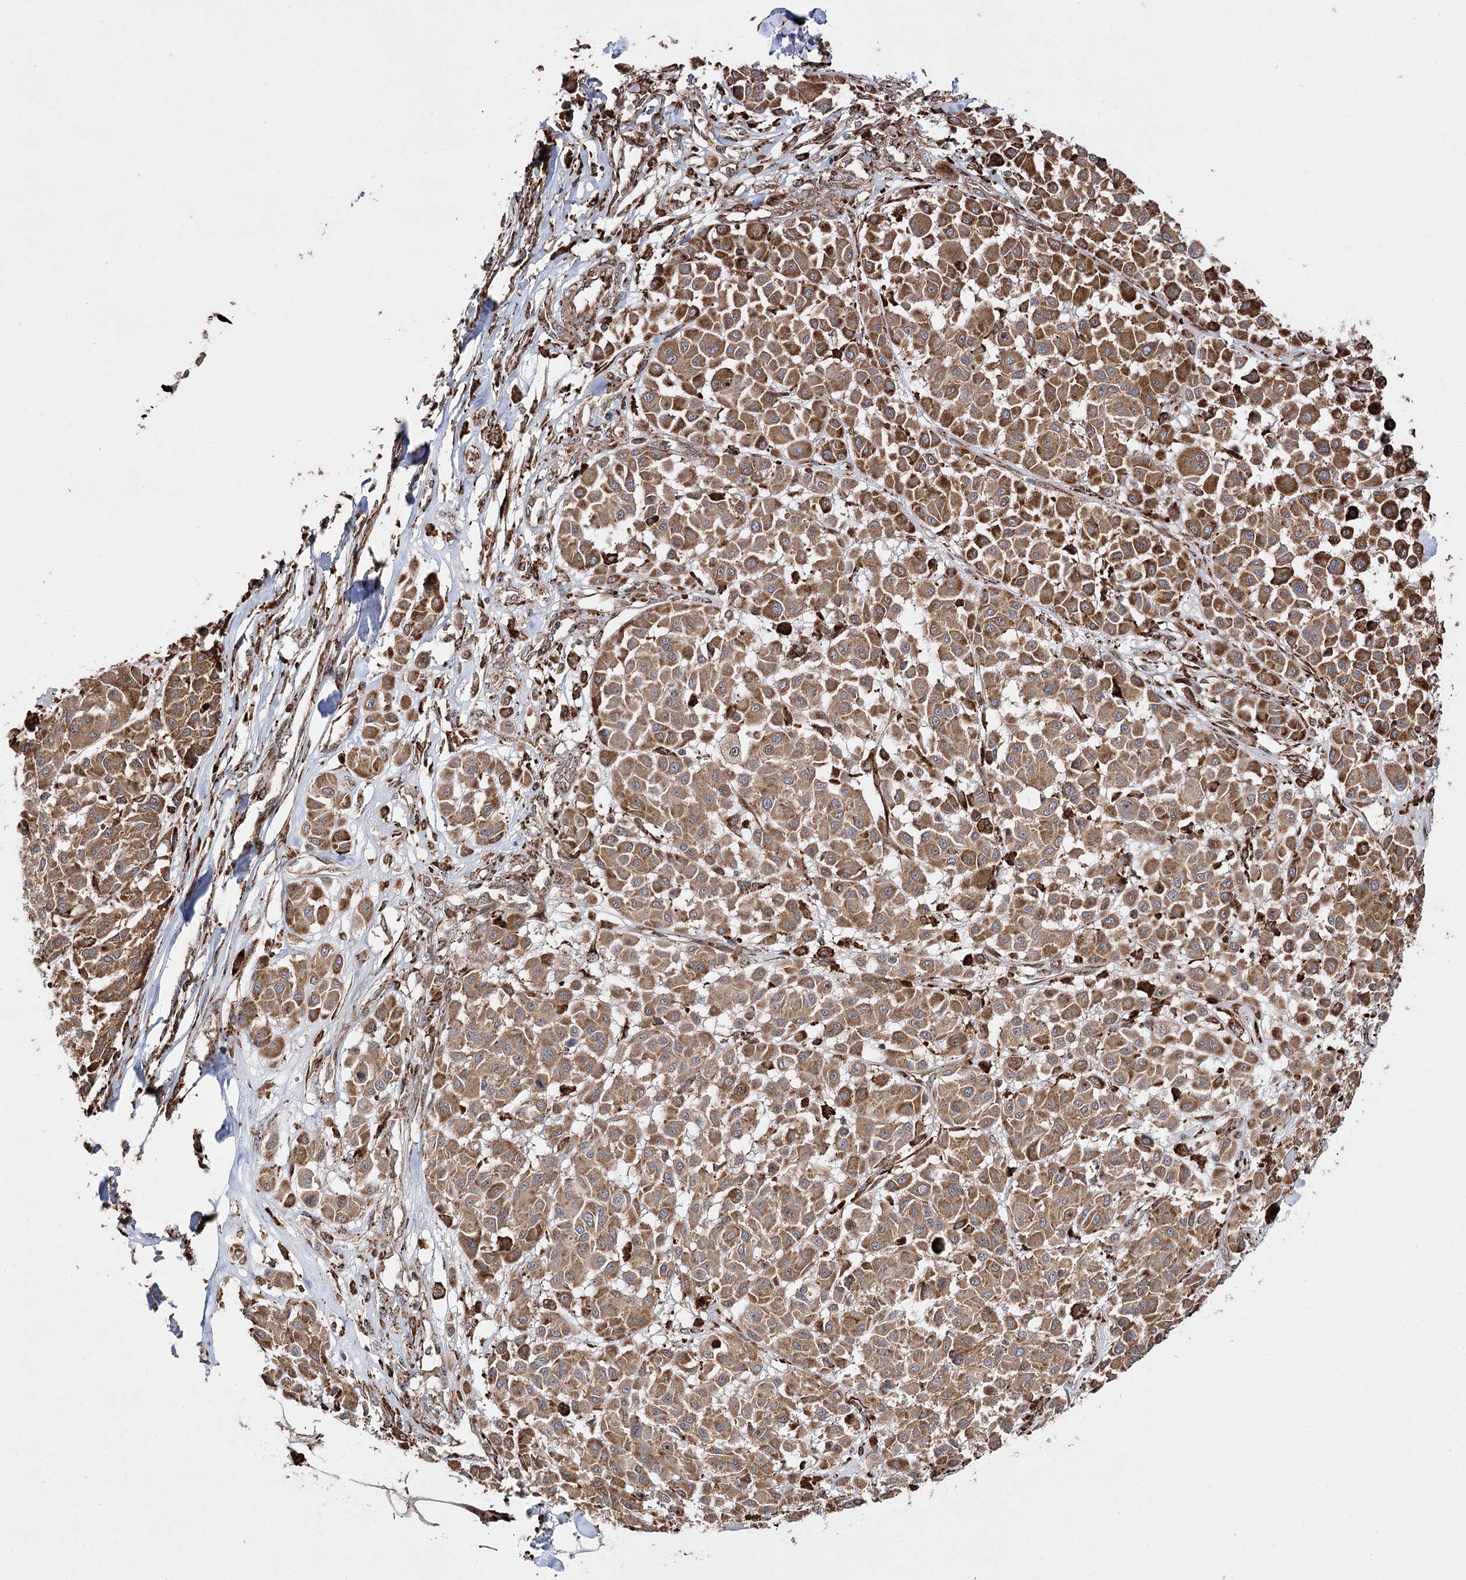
{"staining": {"intensity": "moderate", "quantity": ">75%", "location": "cytoplasmic/membranous"}, "tissue": "melanoma", "cell_type": "Tumor cells", "image_type": "cancer", "snomed": [{"axis": "morphology", "description": "Malignant melanoma, Metastatic site"}, {"axis": "topography", "description": "Soft tissue"}], "caption": "An immunohistochemistry (IHC) photomicrograph of tumor tissue is shown. Protein staining in brown labels moderate cytoplasmic/membranous positivity in melanoma within tumor cells. The staining was performed using DAB (3,3'-diaminobenzidine), with brown indicating positive protein expression. Nuclei are stained blue with hematoxylin.", "gene": "FANCL", "patient": {"sex": "male", "age": 41}}